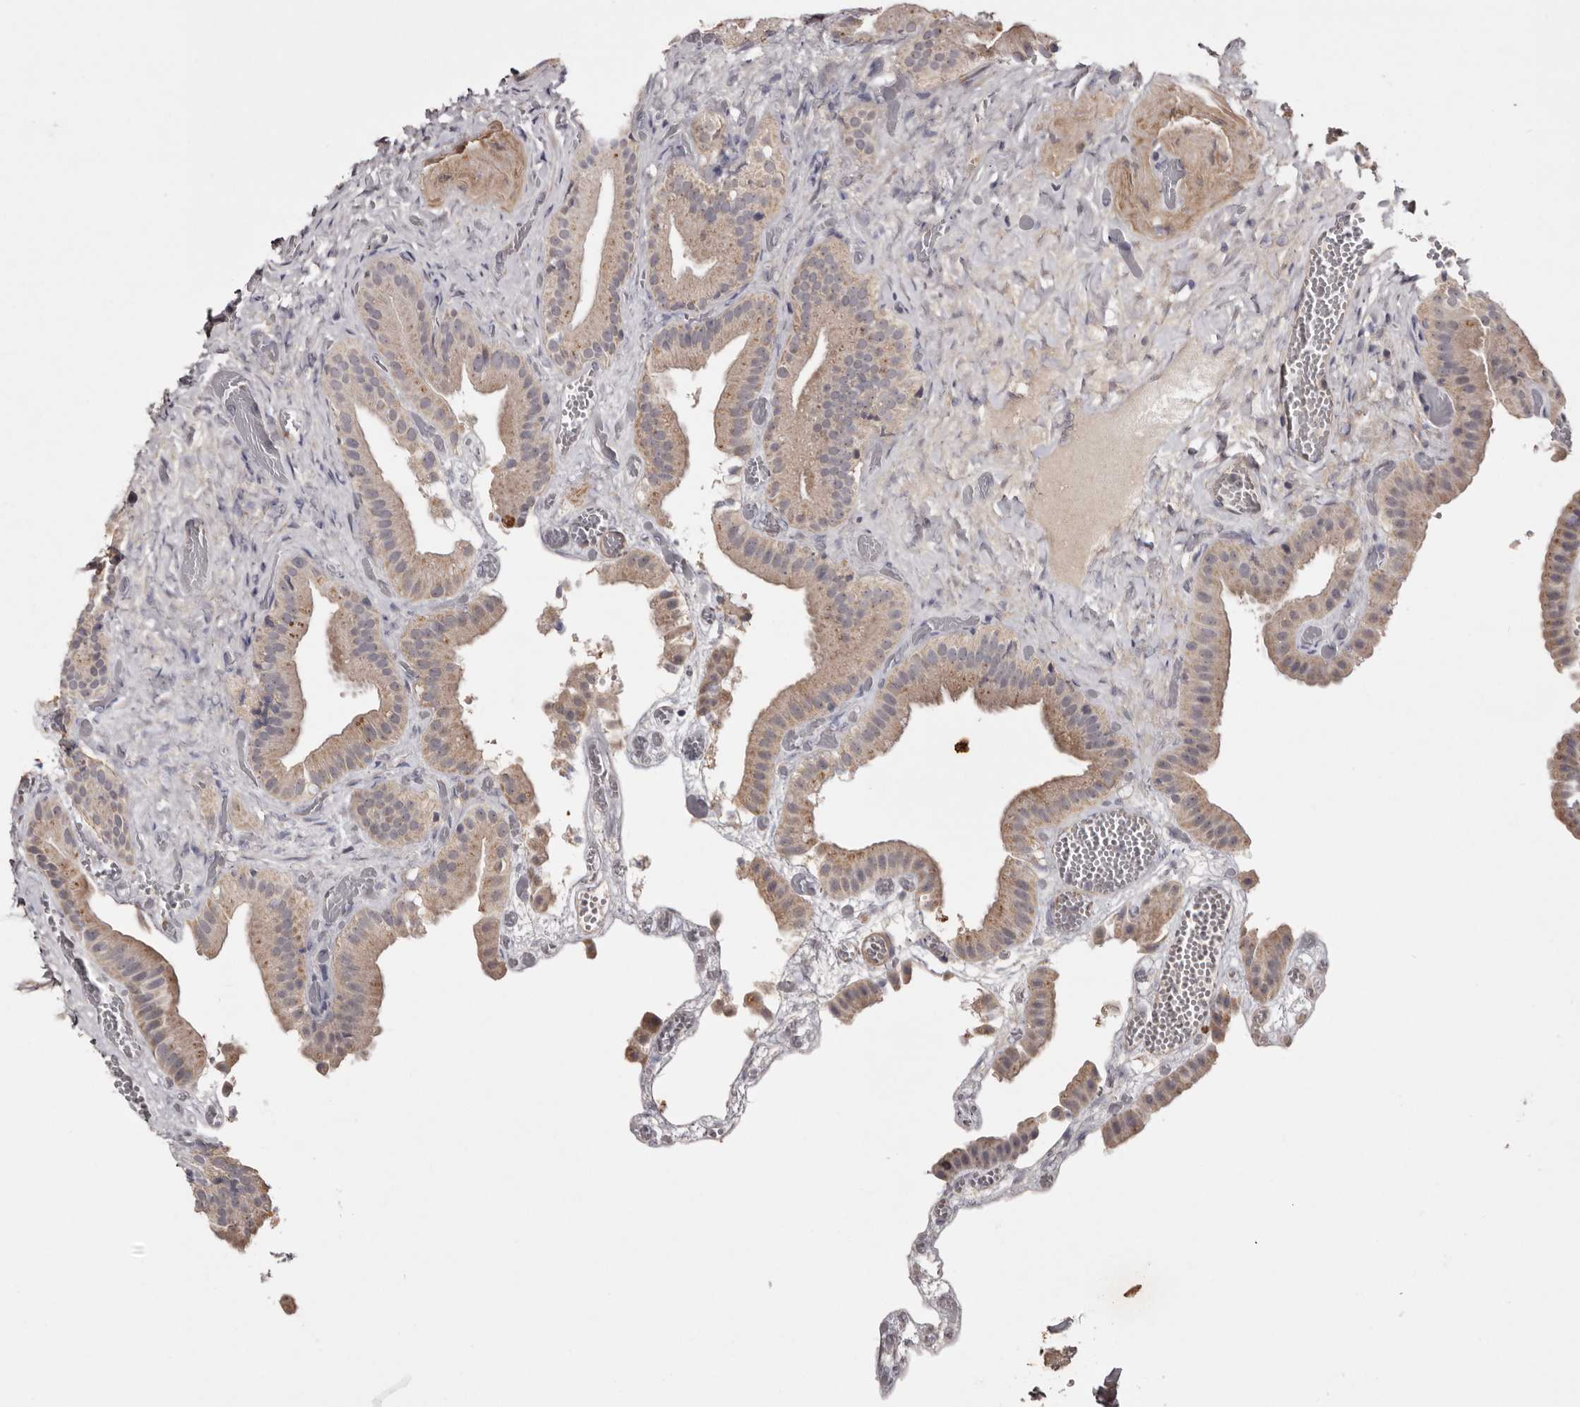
{"staining": {"intensity": "weak", "quantity": ">75%", "location": "cytoplasmic/membranous"}, "tissue": "gallbladder", "cell_type": "Glandular cells", "image_type": "normal", "snomed": [{"axis": "morphology", "description": "Normal tissue, NOS"}, {"axis": "topography", "description": "Gallbladder"}], "caption": "This photomicrograph reveals normal gallbladder stained with immunohistochemistry to label a protein in brown. The cytoplasmic/membranous of glandular cells show weak positivity for the protein. Nuclei are counter-stained blue.", "gene": "CYP1B1", "patient": {"sex": "female", "age": 64}}